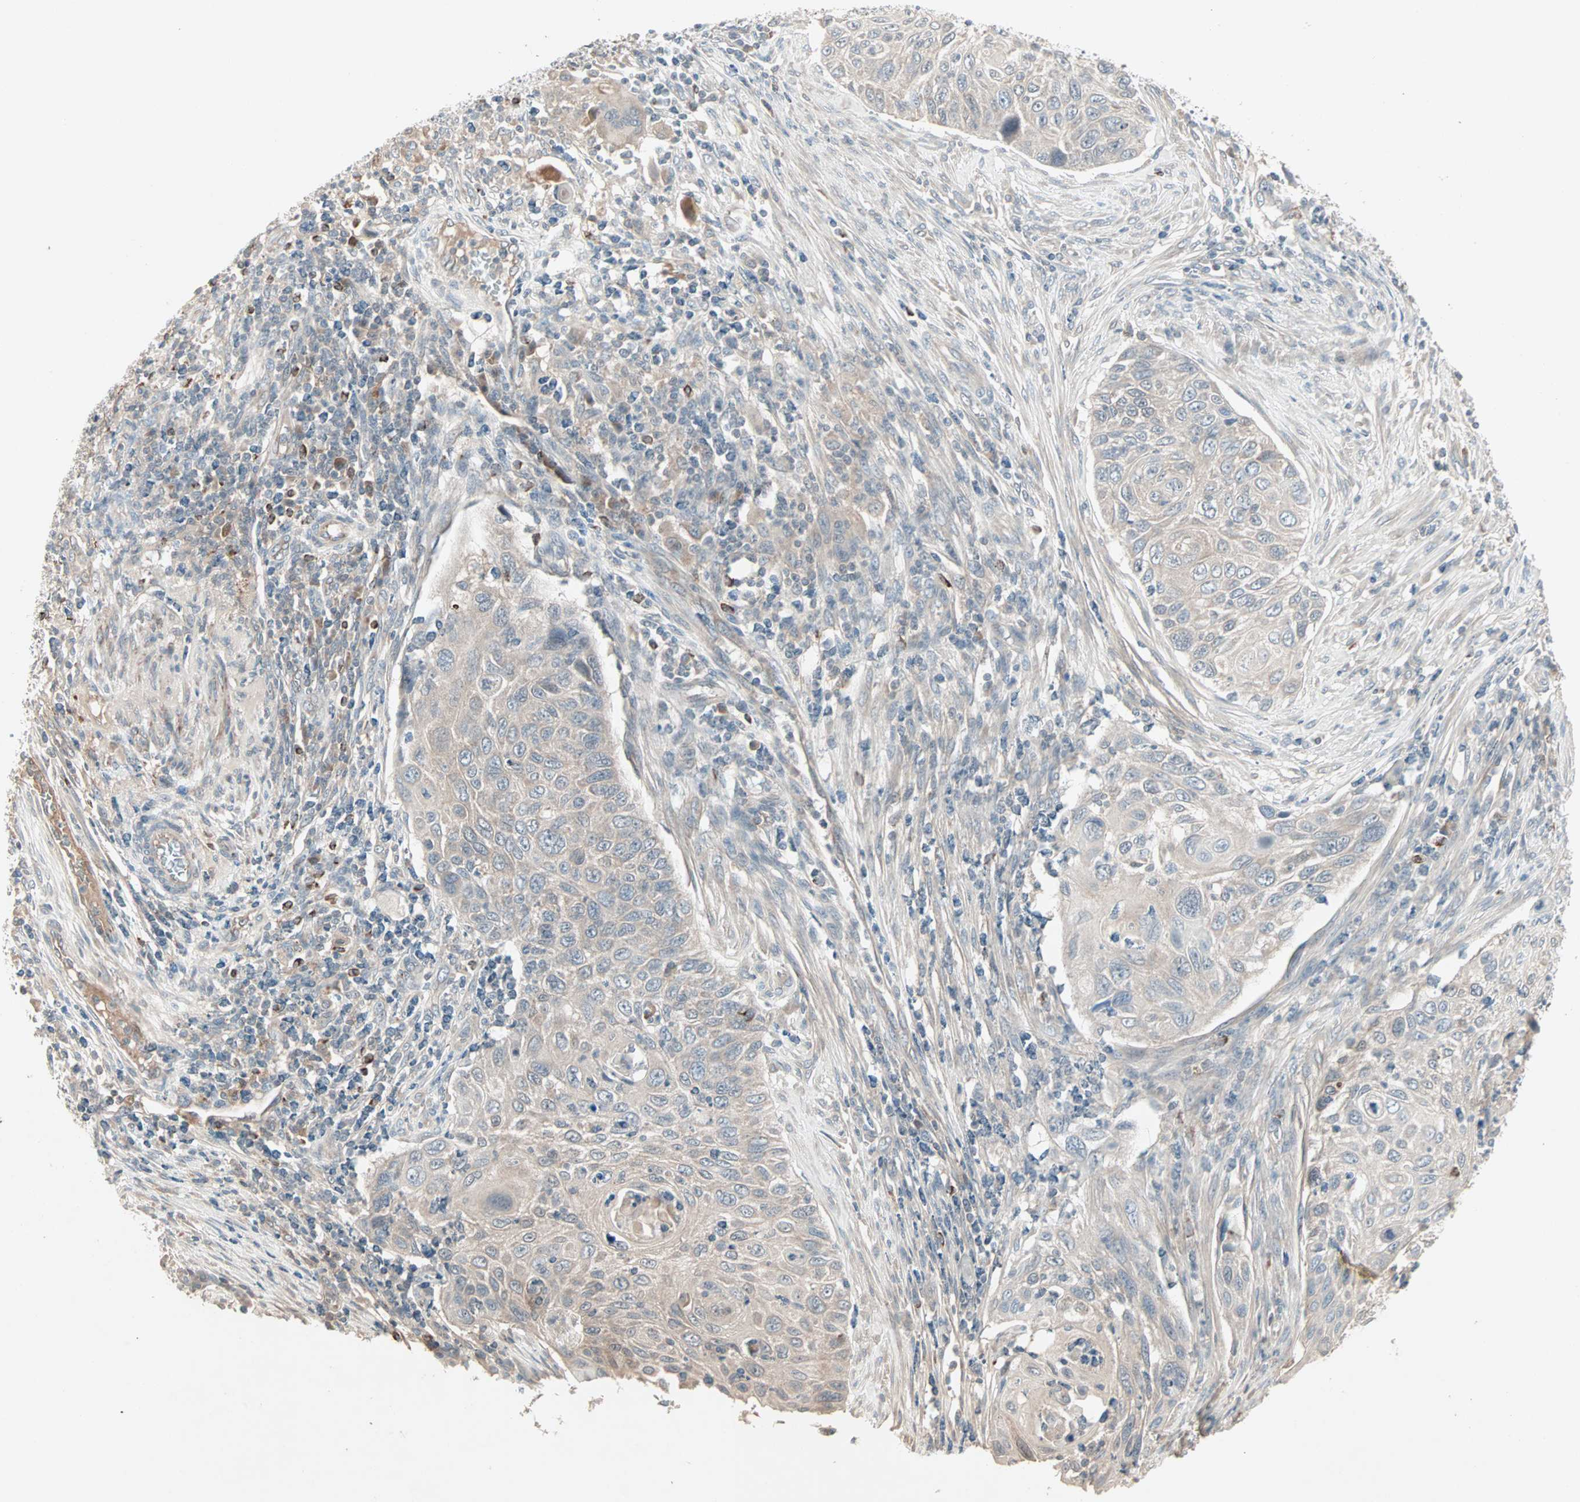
{"staining": {"intensity": "weak", "quantity": "<25%", "location": "cytoplasmic/membranous"}, "tissue": "cervical cancer", "cell_type": "Tumor cells", "image_type": "cancer", "snomed": [{"axis": "morphology", "description": "Squamous cell carcinoma, NOS"}, {"axis": "topography", "description": "Cervix"}], "caption": "IHC of cervical cancer reveals no staining in tumor cells.", "gene": "JMJD7-PLA2G4B", "patient": {"sex": "female", "age": 70}}